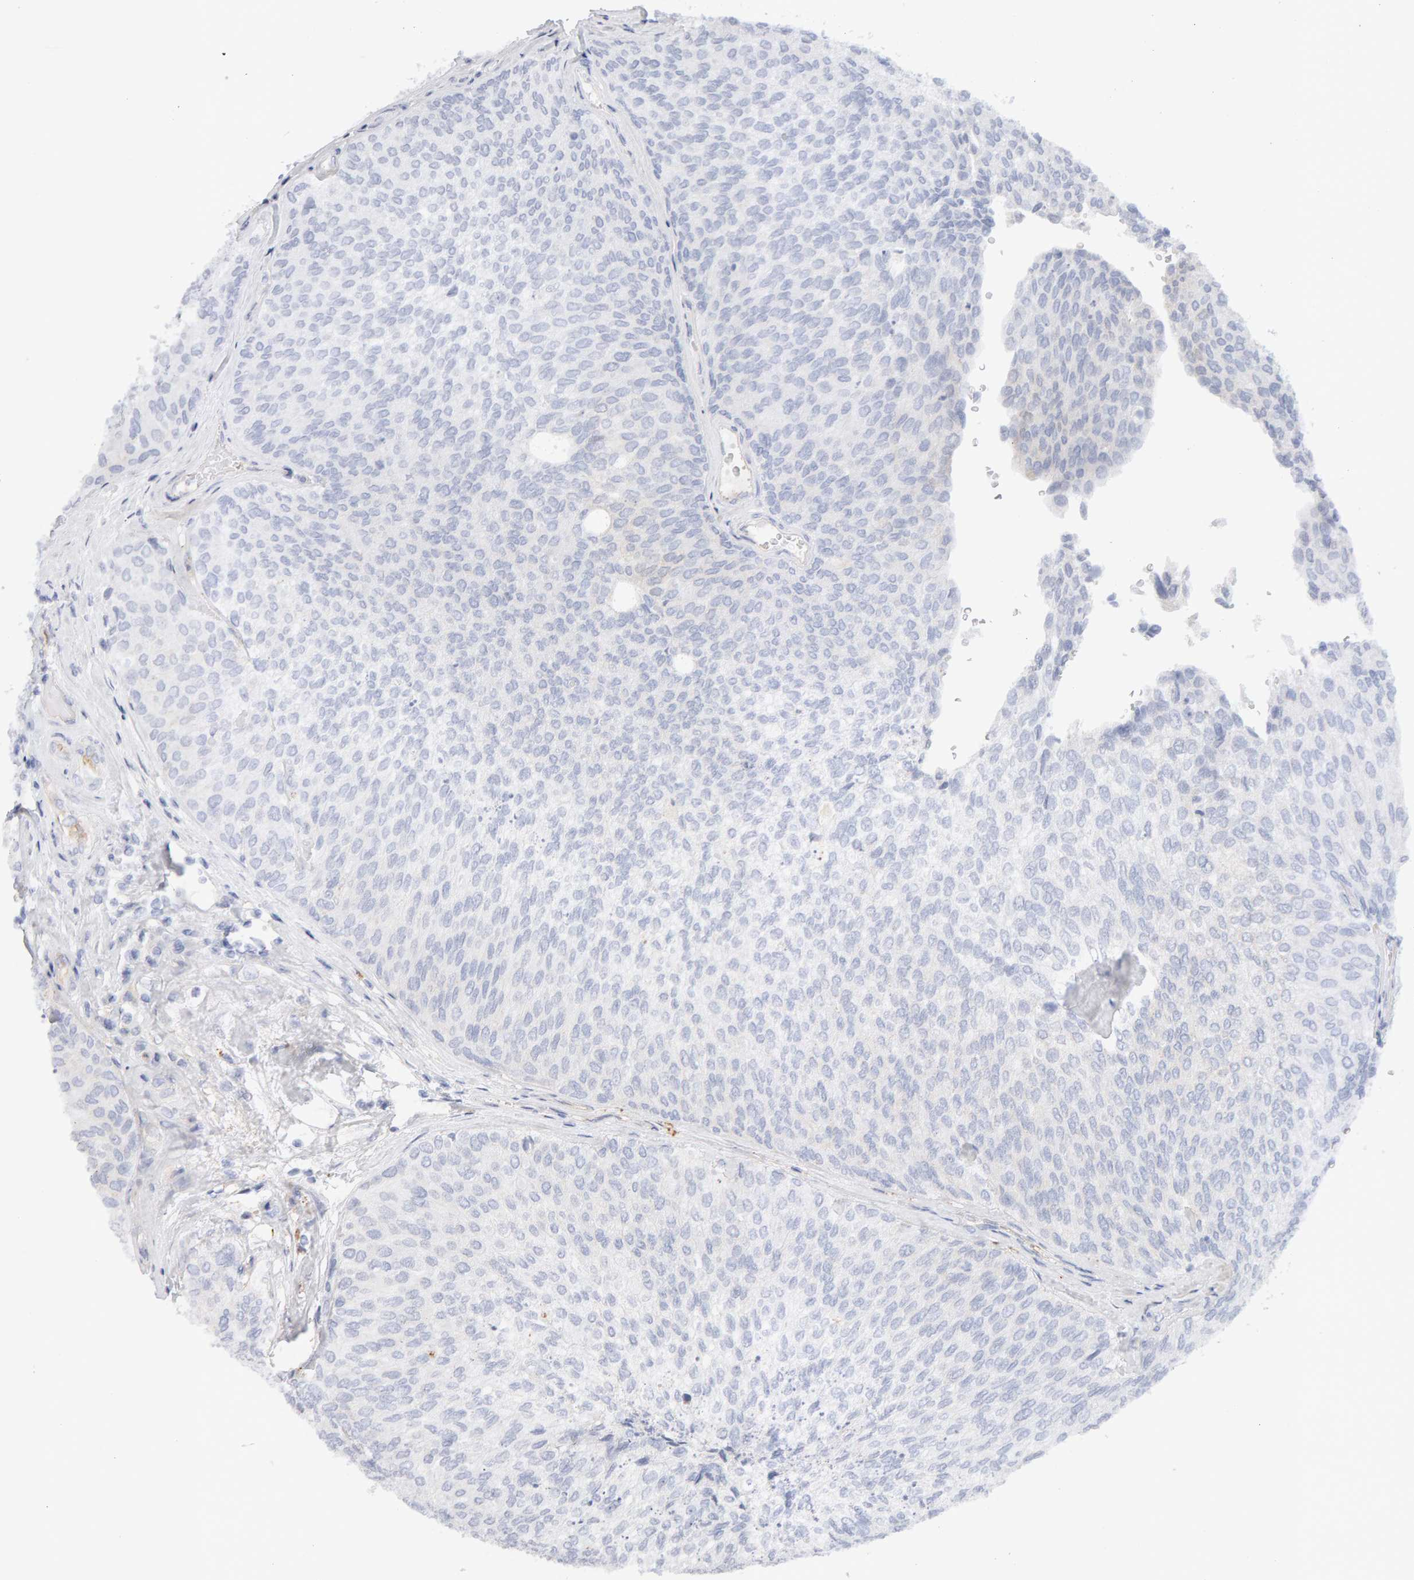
{"staining": {"intensity": "negative", "quantity": "none", "location": "none"}, "tissue": "urothelial cancer", "cell_type": "Tumor cells", "image_type": "cancer", "snomed": [{"axis": "morphology", "description": "Urothelial carcinoma, Low grade"}, {"axis": "topography", "description": "Urinary bladder"}], "caption": "Immunohistochemistry (IHC) of human low-grade urothelial carcinoma reveals no expression in tumor cells.", "gene": "METRNL", "patient": {"sex": "female", "age": 79}}